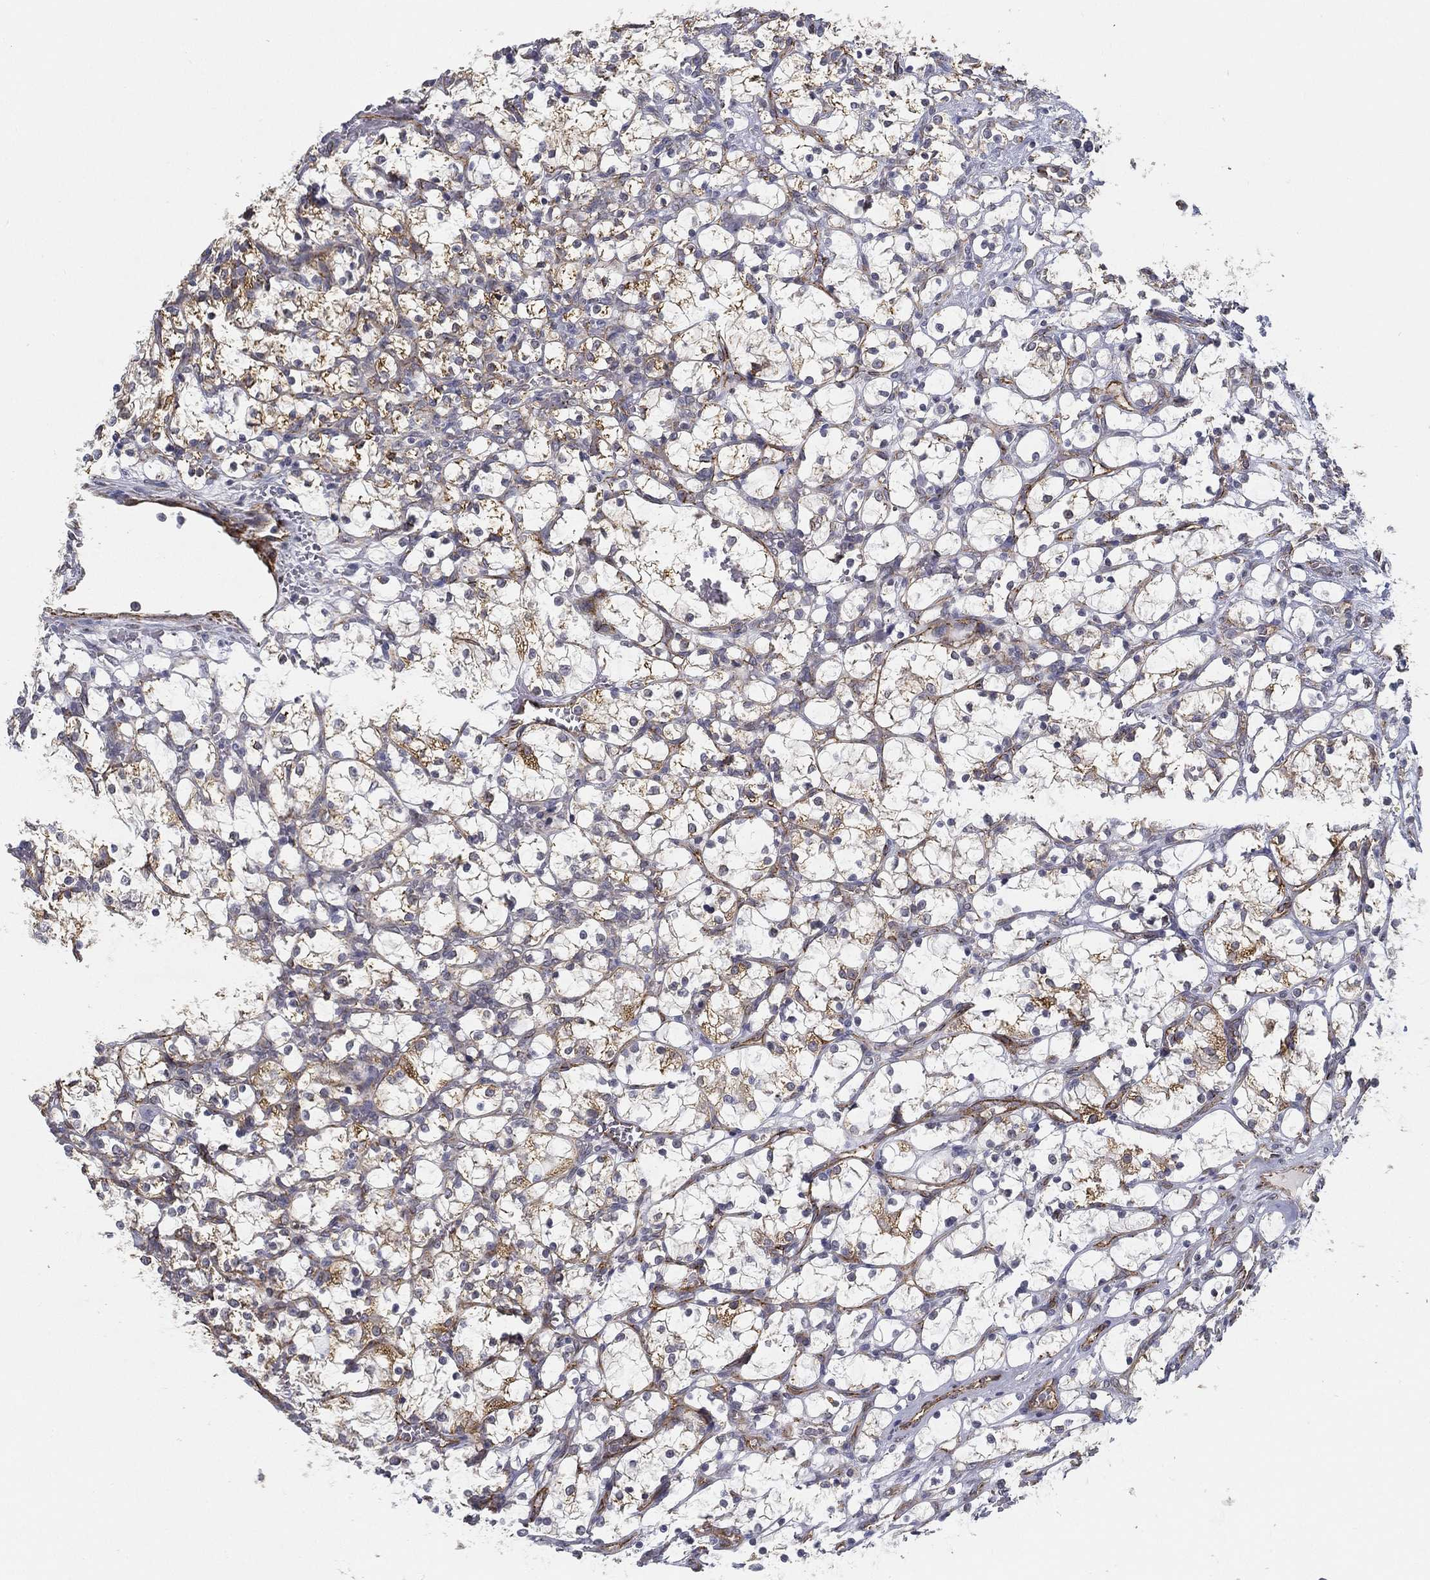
{"staining": {"intensity": "moderate", "quantity": "25%-75%", "location": "cytoplasmic/membranous"}, "tissue": "renal cancer", "cell_type": "Tumor cells", "image_type": "cancer", "snomed": [{"axis": "morphology", "description": "Adenocarcinoma, NOS"}, {"axis": "topography", "description": "Kidney"}], "caption": "This is a photomicrograph of immunohistochemistry (IHC) staining of renal cancer (adenocarcinoma), which shows moderate staining in the cytoplasmic/membranous of tumor cells.", "gene": "LRRC56", "patient": {"sex": "female", "age": 69}}